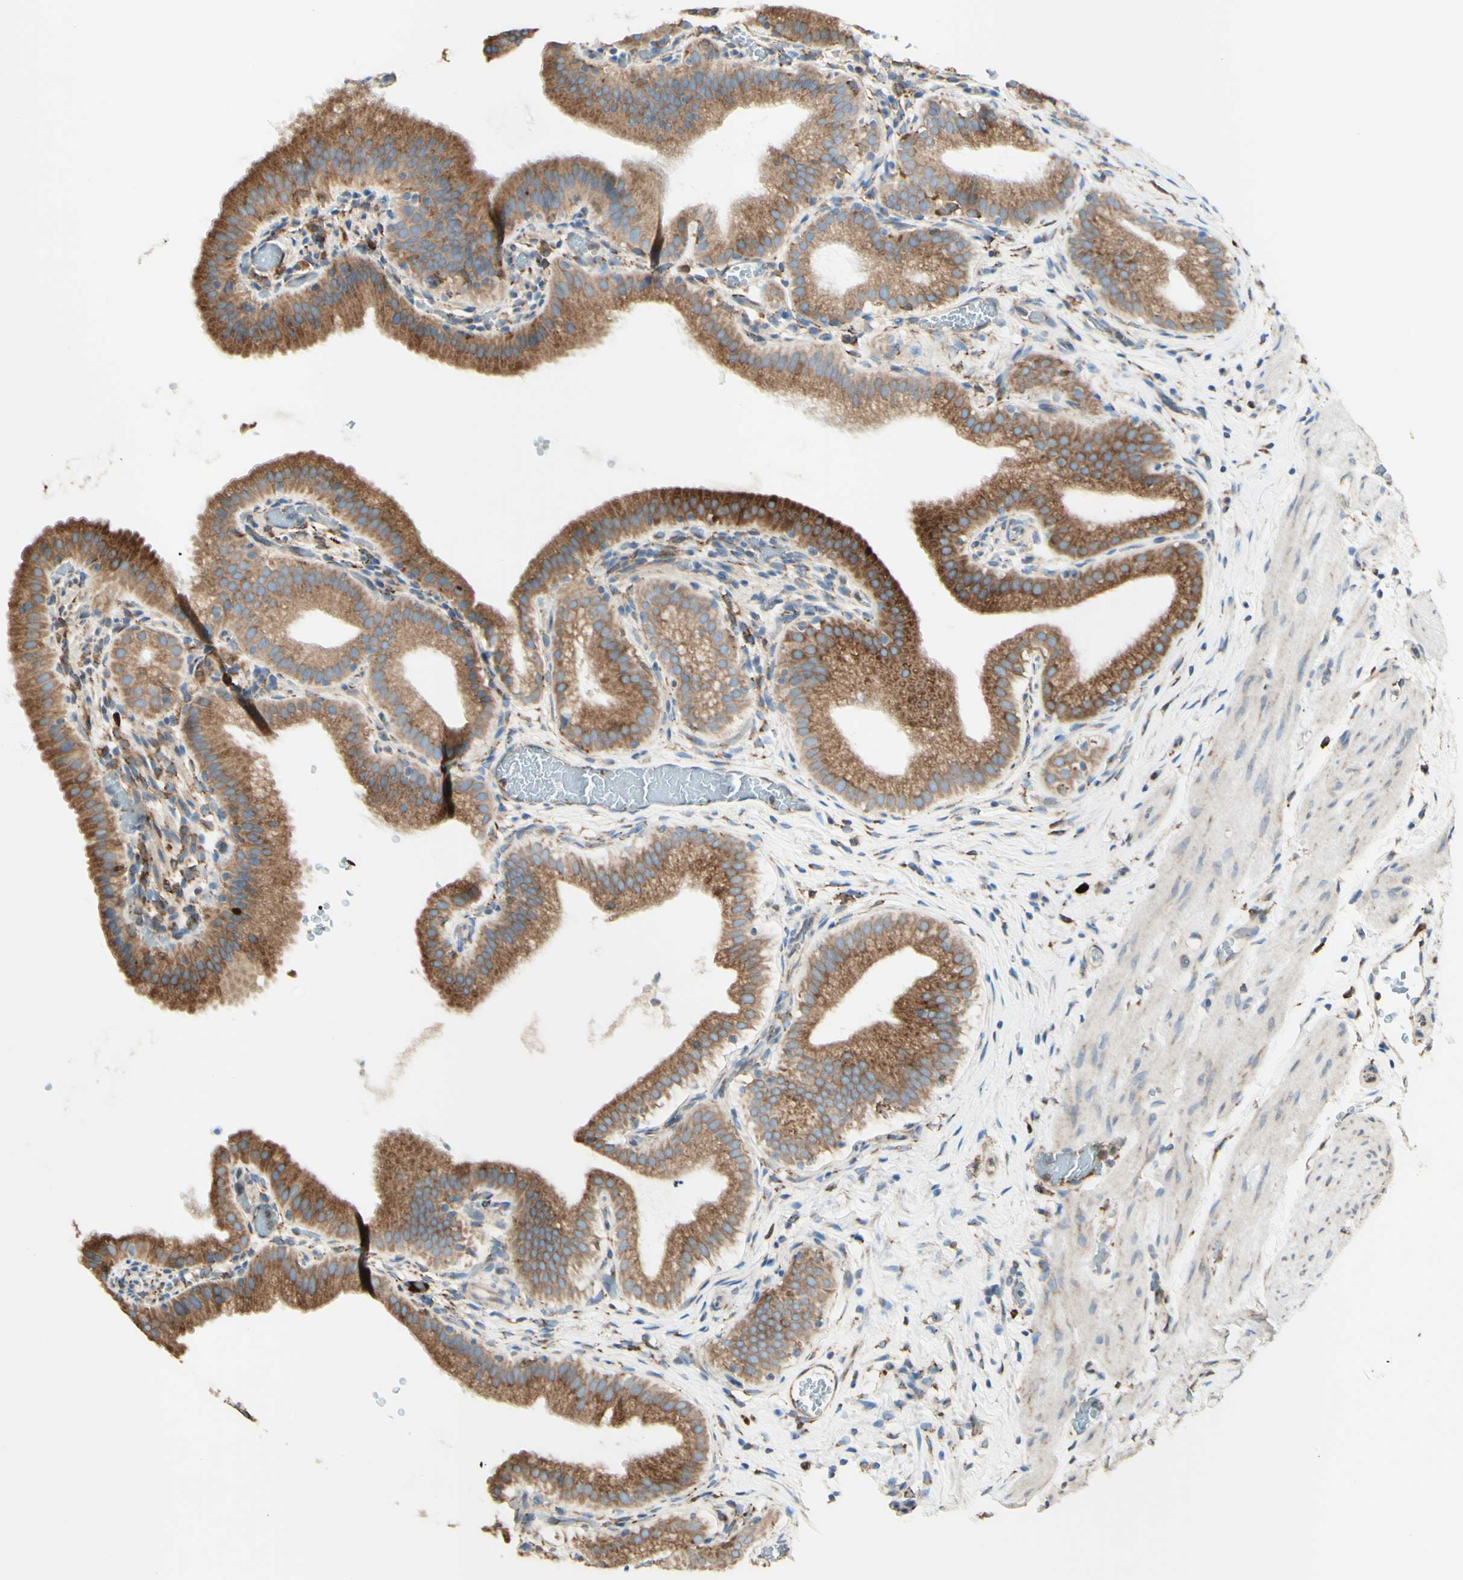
{"staining": {"intensity": "strong", "quantity": ">75%", "location": "cytoplasmic/membranous"}, "tissue": "gallbladder", "cell_type": "Glandular cells", "image_type": "normal", "snomed": [{"axis": "morphology", "description": "Normal tissue, NOS"}, {"axis": "topography", "description": "Gallbladder"}], "caption": "Protein staining by IHC demonstrates strong cytoplasmic/membranous staining in about >75% of glandular cells in normal gallbladder. (Stains: DAB in brown, nuclei in blue, Microscopy: brightfield microscopy at high magnification).", "gene": "DNAJB11", "patient": {"sex": "male", "age": 54}}